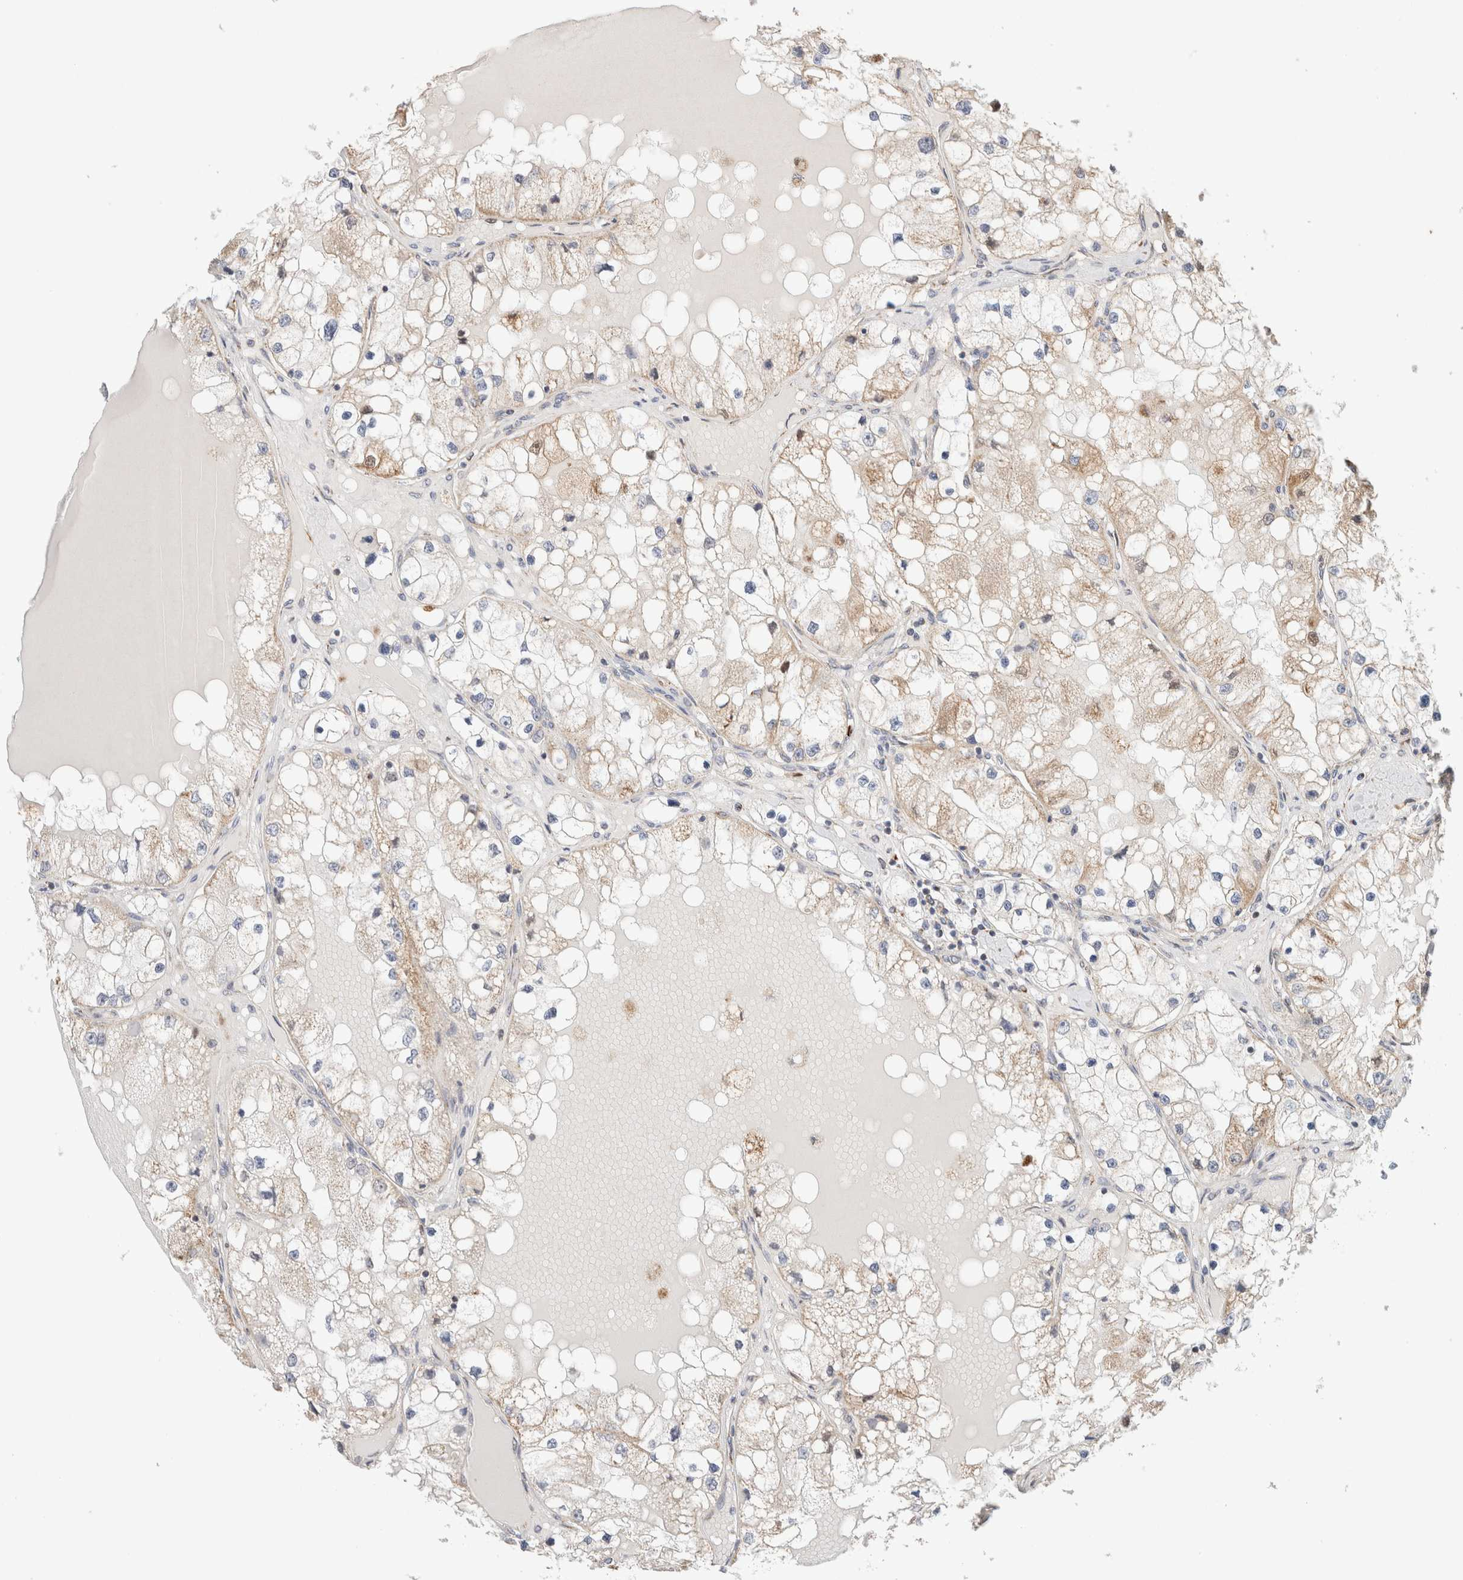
{"staining": {"intensity": "weak", "quantity": "25%-75%", "location": "cytoplasmic/membranous"}, "tissue": "renal cancer", "cell_type": "Tumor cells", "image_type": "cancer", "snomed": [{"axis": "morphology", "description": "Adenocarcinoma, NOS"}, {"axis": "topography", "description": "Kidney"}], "caption": "IHC (DAB) staining of human renal adenocarcinoma shows weak cytoplasmic/membranous protein staining in approximately 25%-75% of tumor cells. (DAB IHC, brown staining for protein, blue staining for nuclei).", "gene": "C1QBP", "patient": {"sex": "male", "age": 68}}